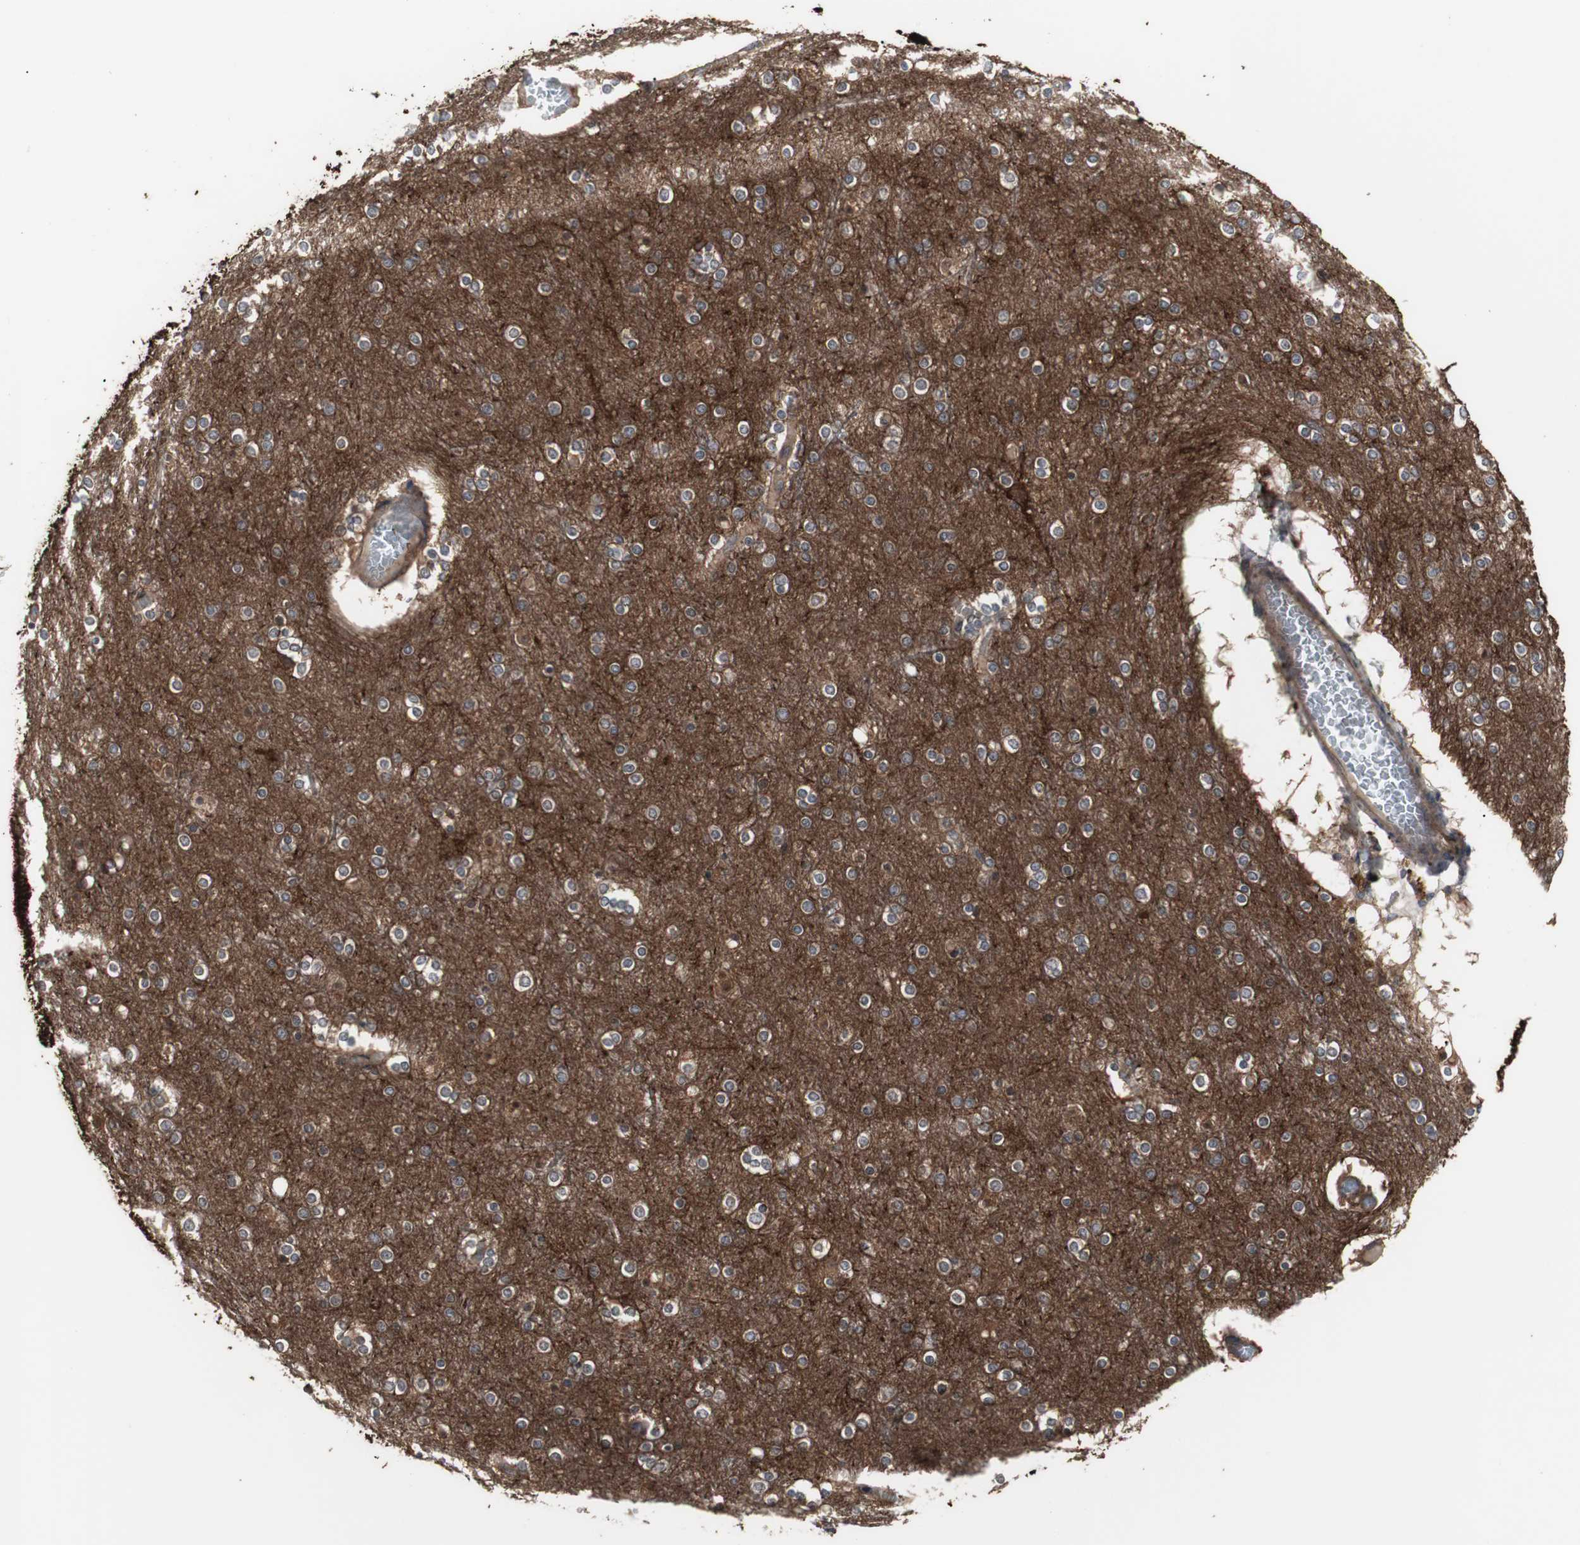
{"staining": {"intensity": "weak", "quantity": ">75%", "location": "cytoplasmic/membranous"}, "tissue": "cerebral cortex", "cell_type": "Endothelial cells", "image_type": "normal", "snomed": [{"axis": "morphology", "description": "Normal tissue, NOS"}, {"axis": "topography", "description": "Cerebral cortex"}], "caption": "Cerebral cortex stained for a protein shows weak cytoplasmic/membranous positivity in endothelial cells. The staining was performed using DAB, with brown indicating positive protein expression. Nuclei are stained blue with hematoxylin.", "gene": "ATP2B2", "patient": {"sex": "female", "age": 54}}